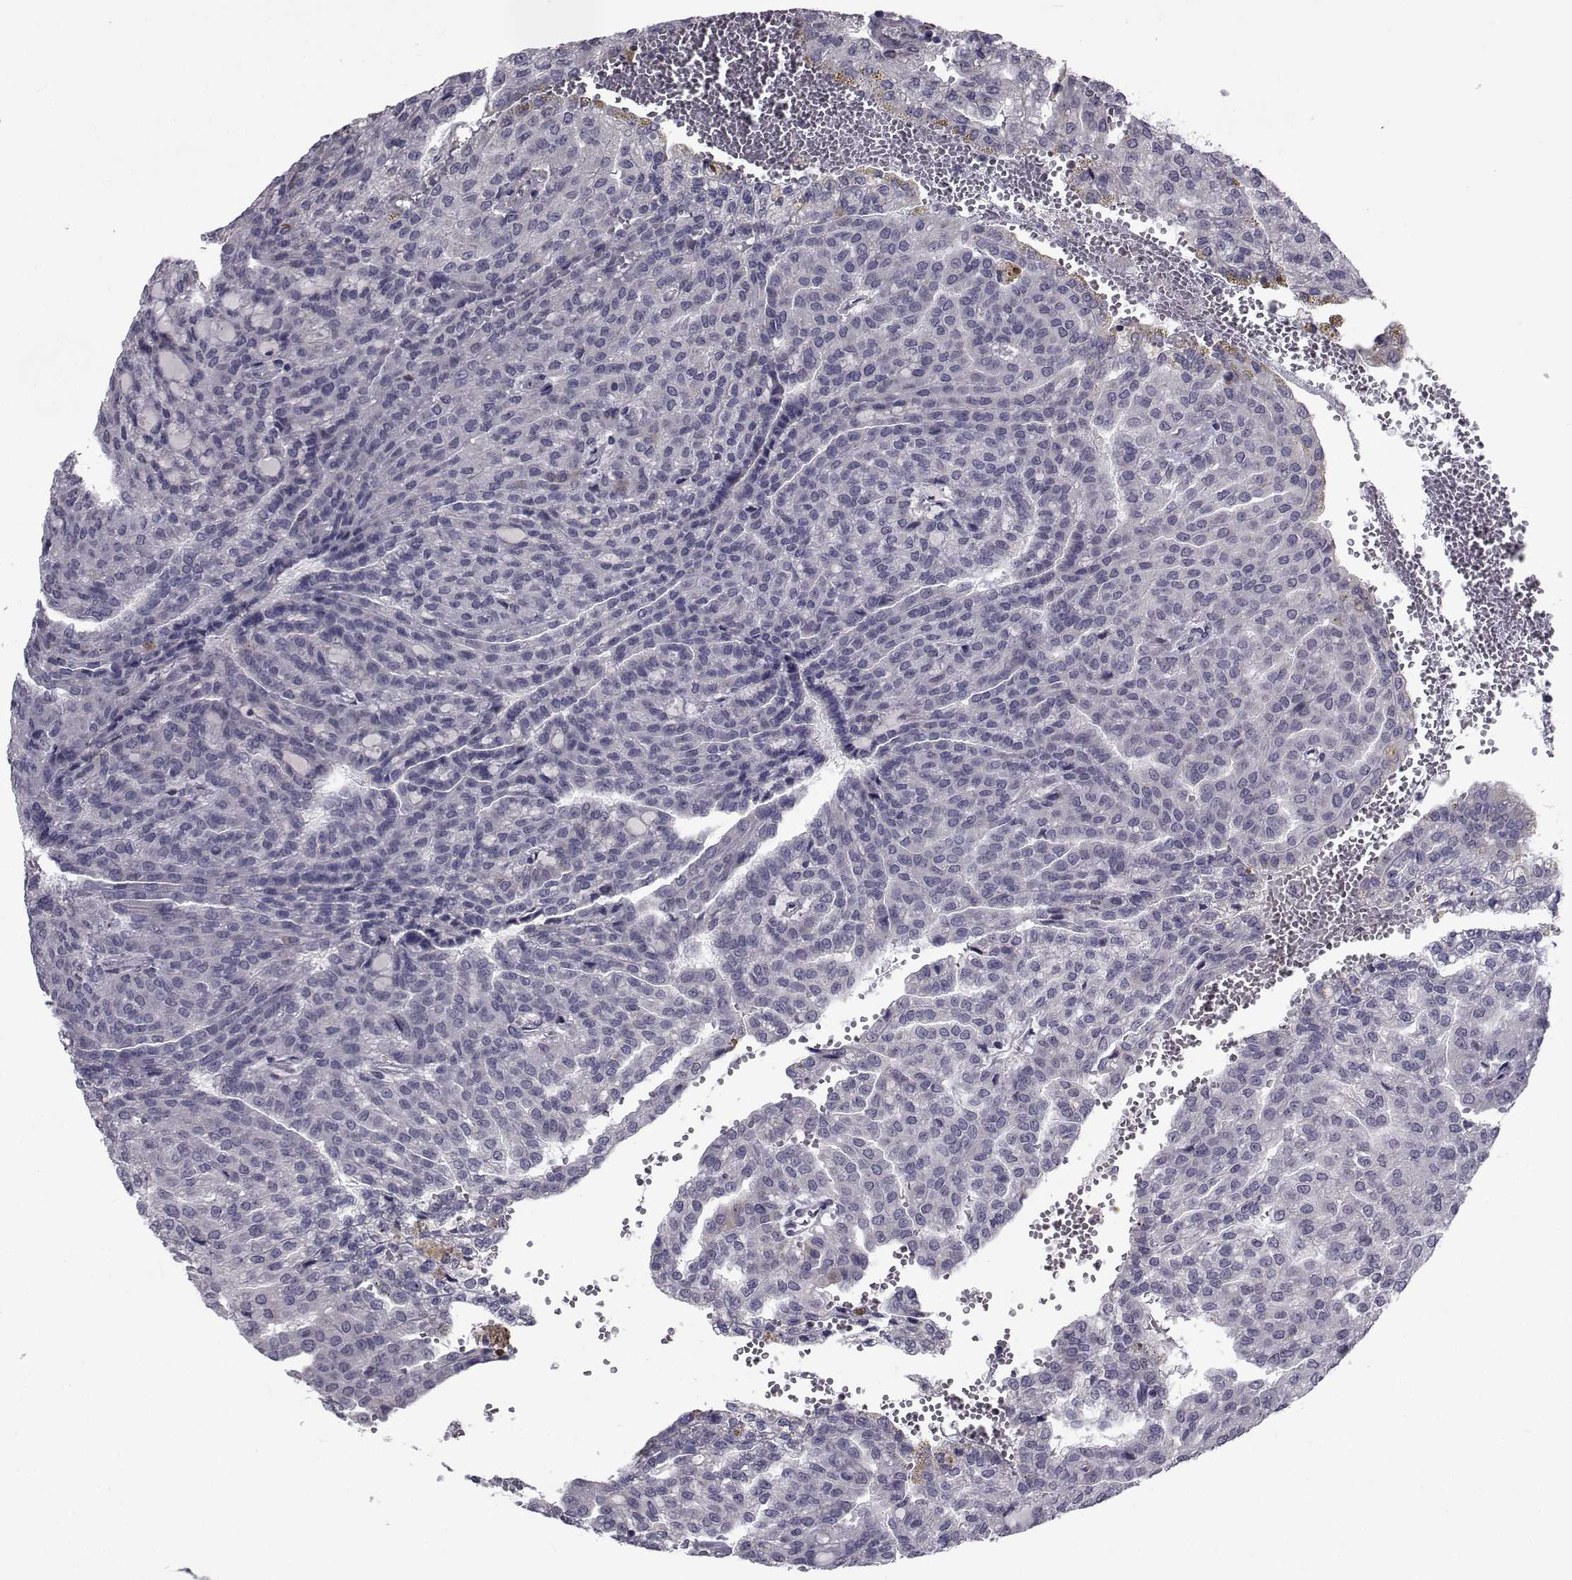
{"staining": {"intensity": "negative", "quantity": "none", "location": "none"}, "tissue": "renal cancer", "cell_type": "Tumor cells", "image_type": "cancer", "snomed": [{"axis": "morphology", "description": "Adenocarcinoma, NOS"}, {"axis": "topography", "description": "Kidney"}], "caption": "This image is of renal cancer stained with immunohistochemistry (IHC) to label a protein in brown with the nuclei are counter-stained blue. There is no staining in tumor cells.", "gene": "CFAP74", "patient": {"sex": "male", "age": 63}}